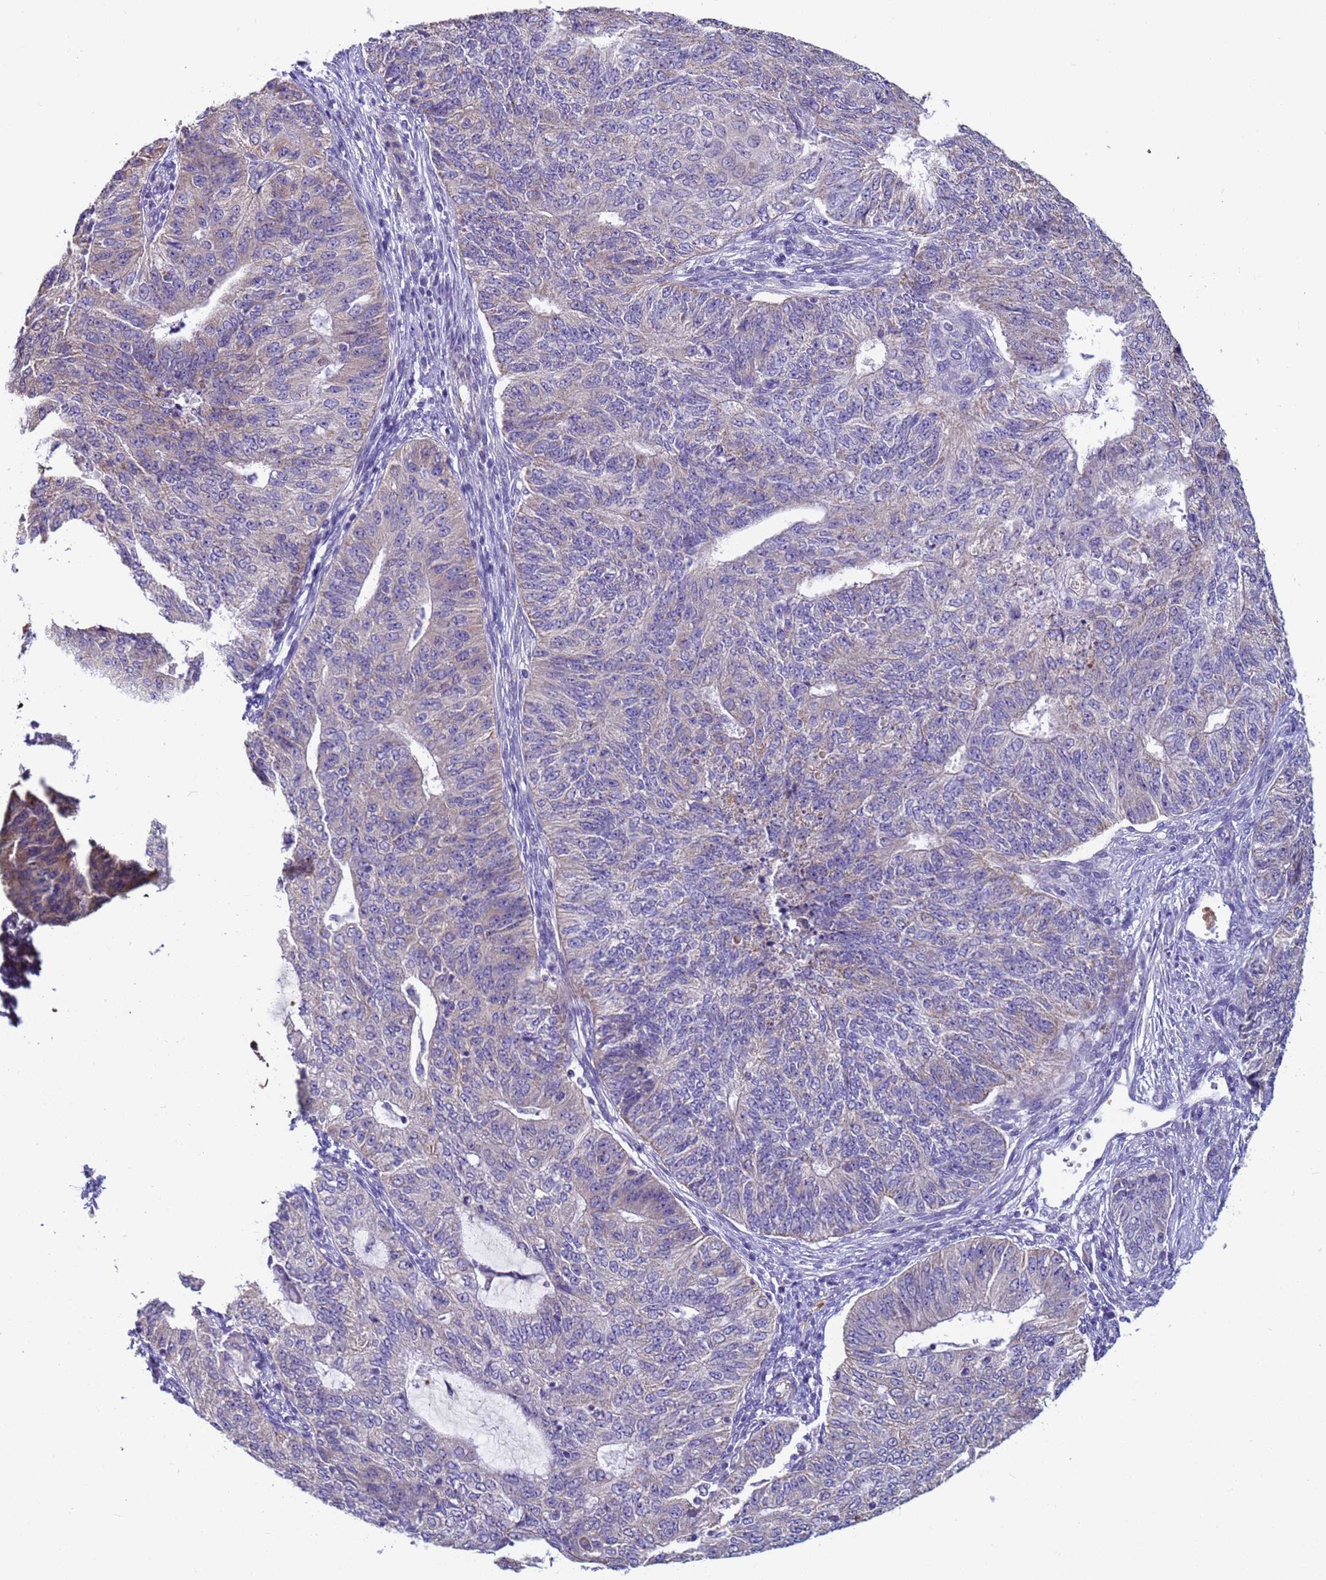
{"staining": {"intensity": "weak", "quantity": "<25%", "location": "cytoplasmic/membranous"}, "tissue": "endometrial cancer", "cell_type": "Tumor cells", "image_type": "cancer", "snomed": [{"axis": "morphology", "description": "Adenocarcinoma, NOS"}, {"axis": "topography", "description": "Endometrium"}], "caption": "Immunohistochemistry (IHC) of endometrial adenocarcinoma reveals no staining in tumor cells.", "gene": "CLHC1", "patient": {"sex": "female", "age": 32}}